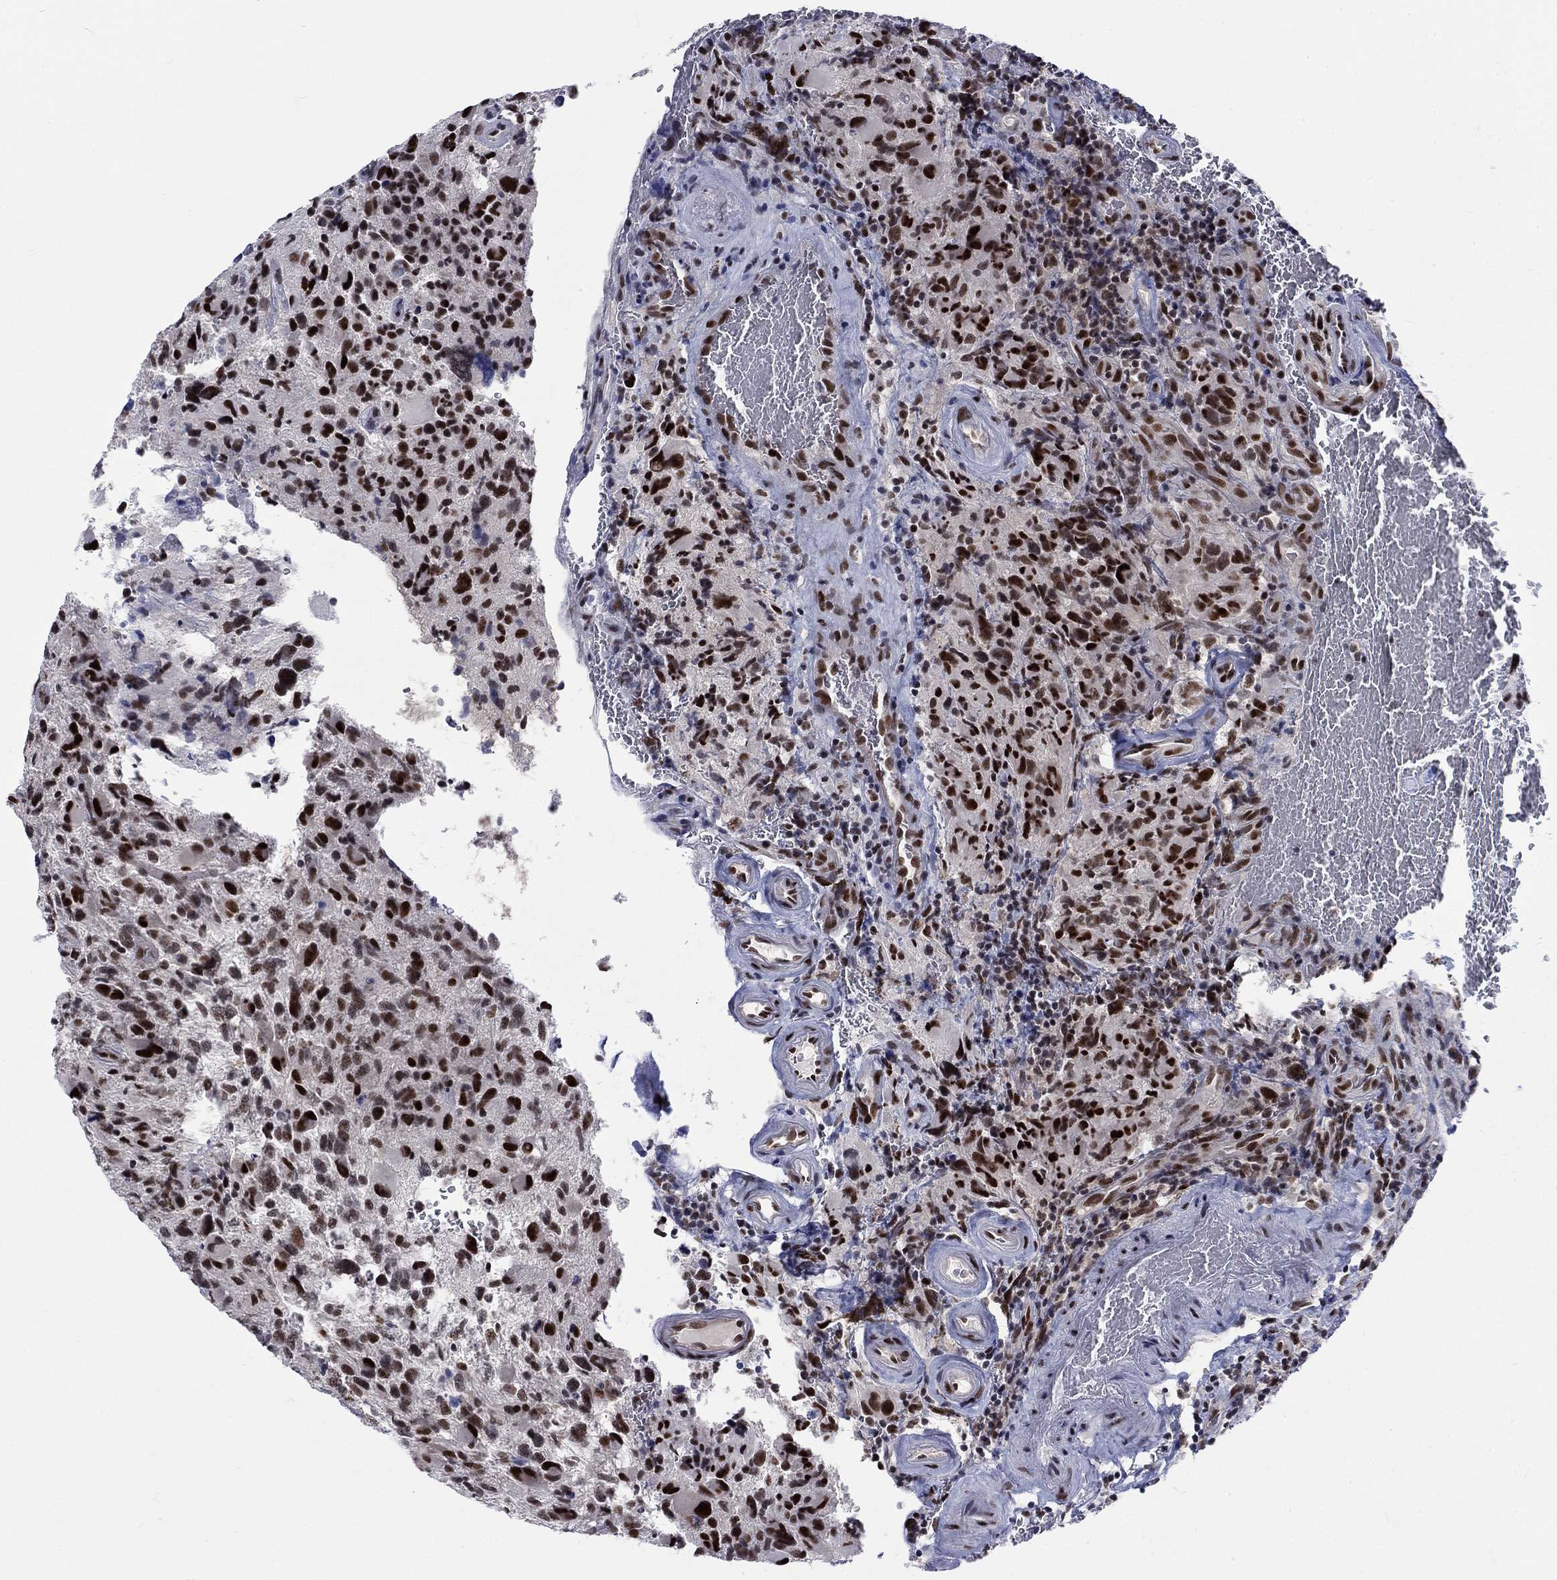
{"staining": {"intensity": "strong", "quantity": ">75%", "location": "nuclear"}, "tissue": "glioma", "cell_type": "Tumor cells", "image_type": "cancer", "snomed": [{"axis": "morphology", "description": "Glioma, malignant, NOS"}, {"axis": "morphology", "description": "Glioma, malignant, High grade"}, {"axis": "topography", "description": "Brain"}], "caption": "Protein expression analysis of human malignant glioma (high-grade) reveals strong nuclear staining in about >75% of tumor cells. Nuclei are stained in blue.", "gene": "FYTTD1", "patient": {"sex": "female", "age": 71}}